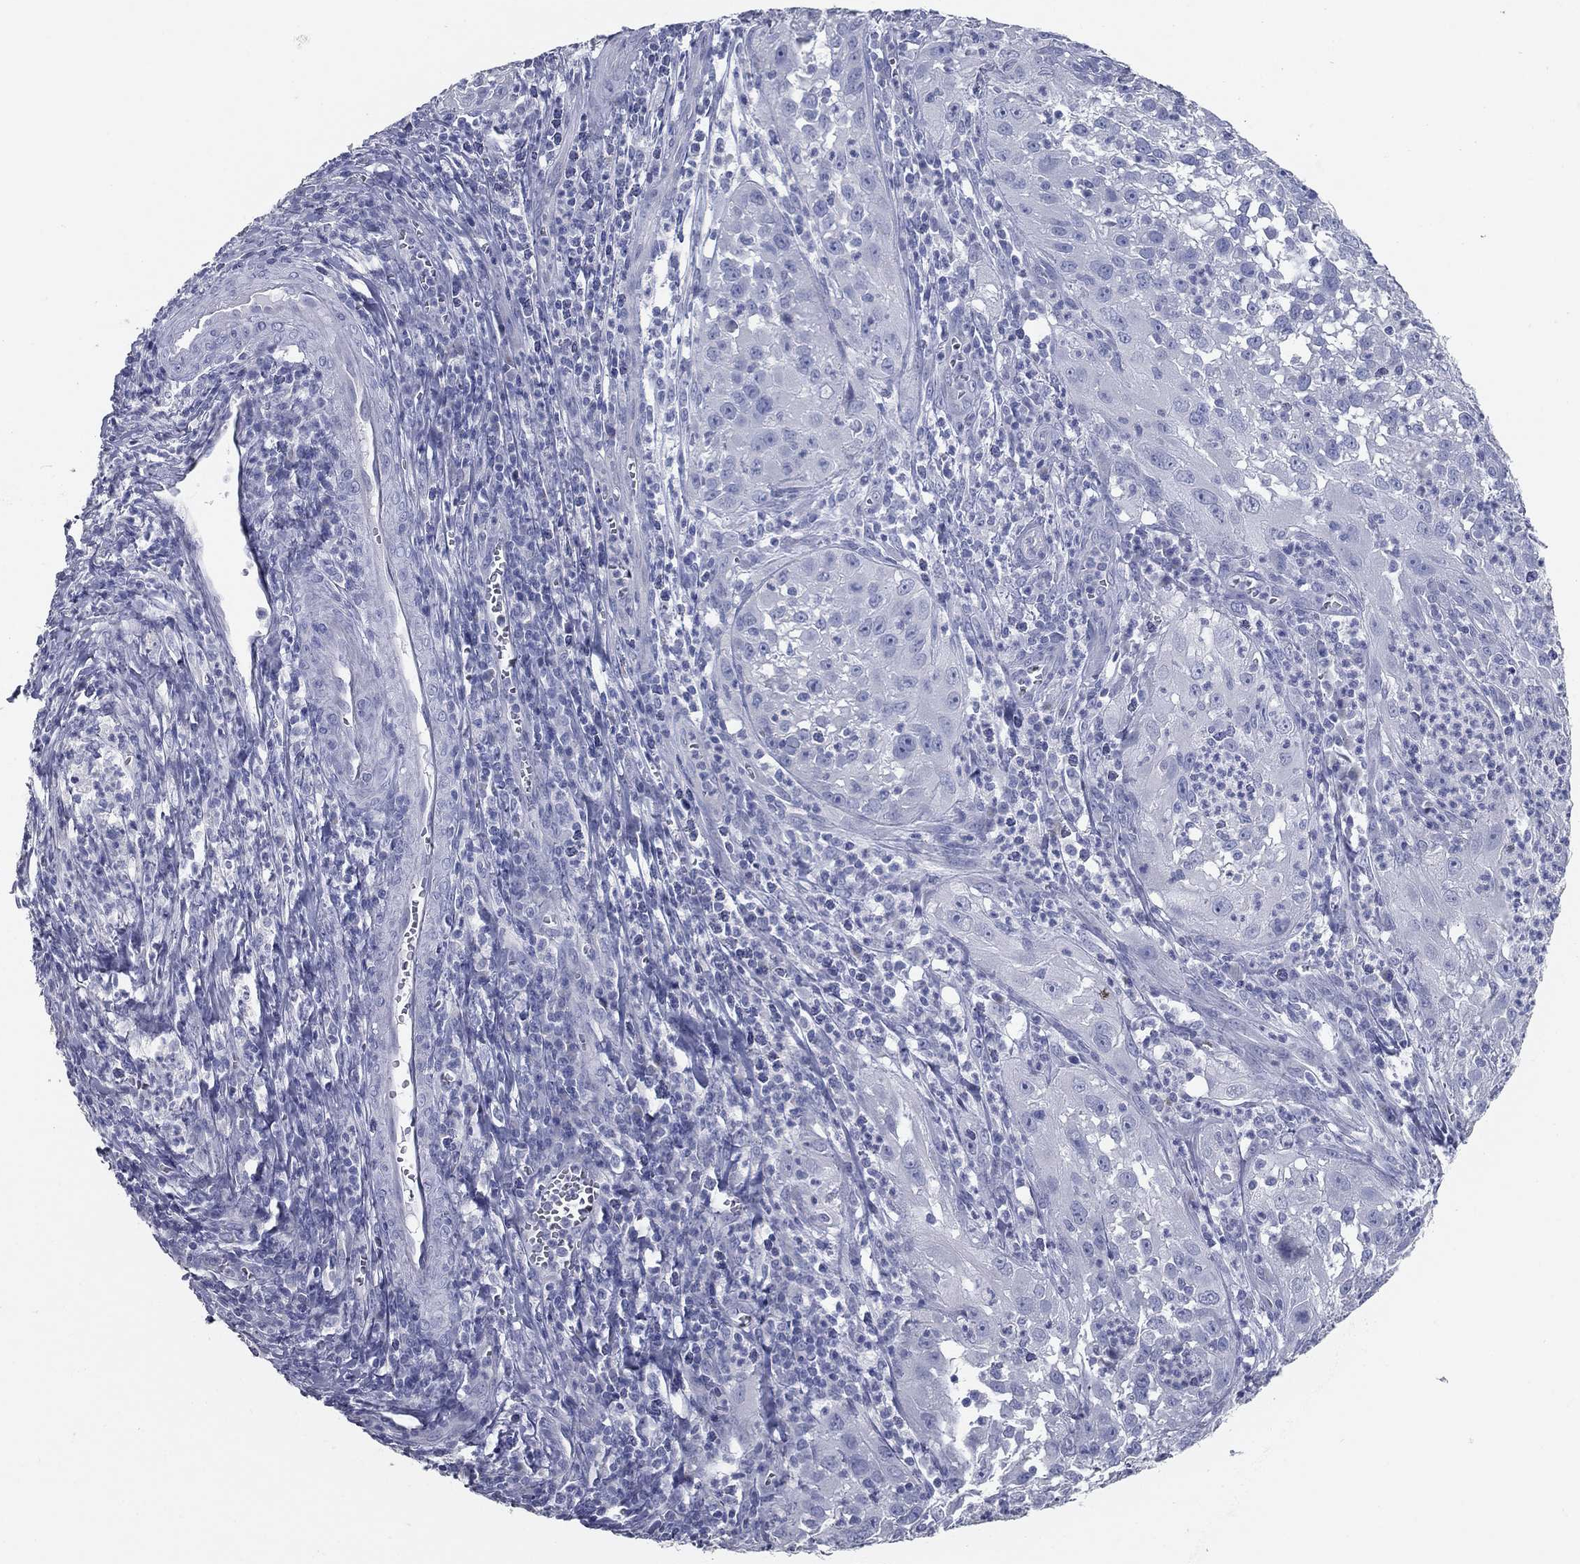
{"staining": {"intensity": "negative", "quantity": "none", "location": "none"}, "tissue": "cervical cancer", "cell_type": "Tumor cells", "image_type": "cancer", "snomed": [{"axis": "morphology", "description": "Squamous cell carcinoma, NOS"}, {"axis": "topography", "description": "Cervix"}], "caption": "Immunohistochemistry micrograph of neoplastic tissue: human cervical cancer (squamous cell carcinoma) stained with DAB exhibits no significant protein expression in tumor cells. (DAB immunohistochemistry visualized using brightfield microscopy, high magnification).", "gene": "TAC1", "patient": {"sex": "female", "age": 32}}